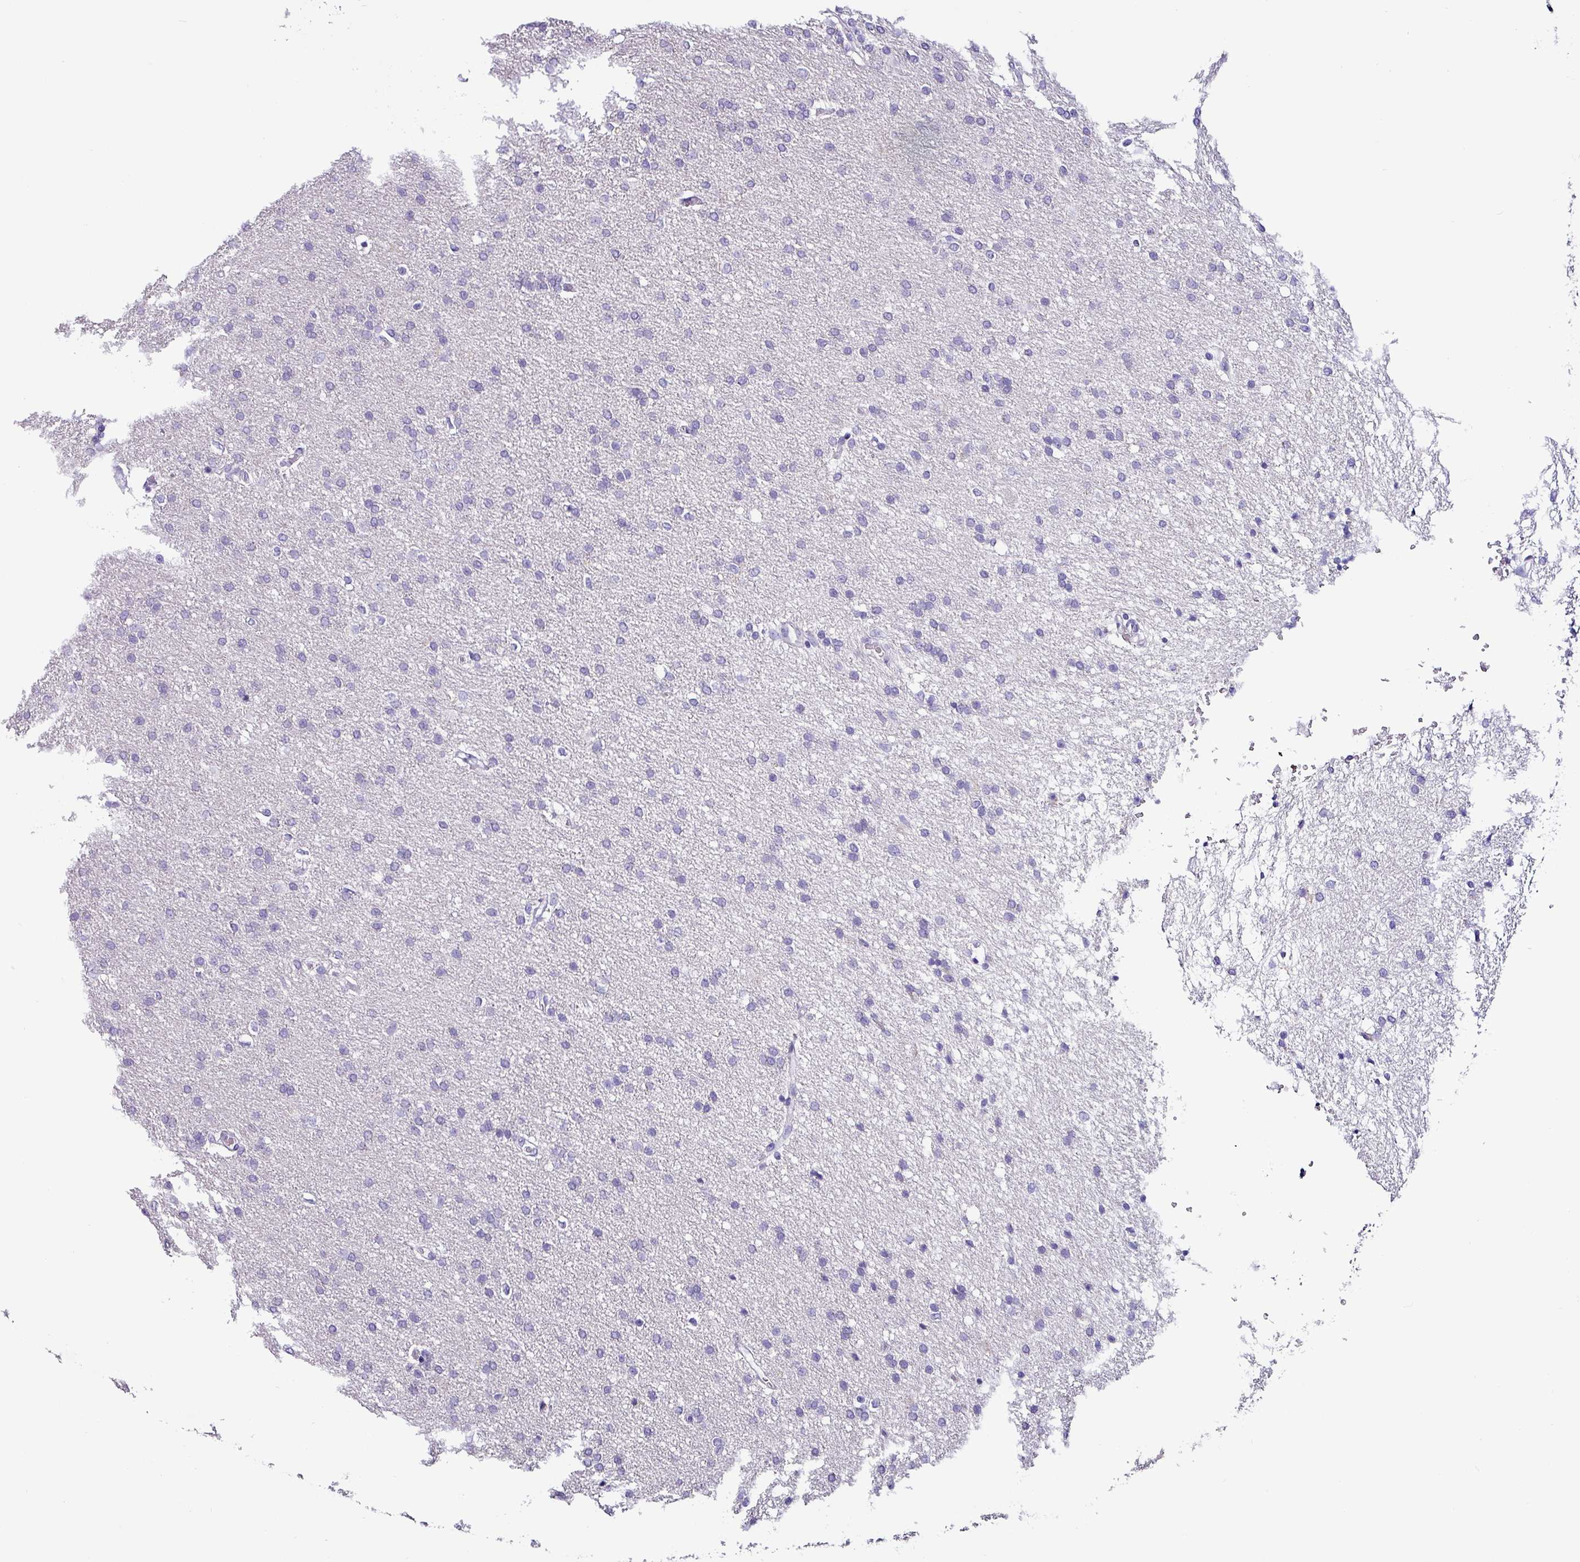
{"staining": {"intensity": "negative", "quantity": "none", "location": "none"}, "tissue": "glioma", "cell_type": "Tumor cells", "image_type": "cancer", "snomed": [{"axis": "morphology", "description": "Glioma, malignant, High grade"}, {"axis": "topography", "description": "Brain"}], "caption": "The image displays no significant positivity in tumor cells of glioma.", "gene": "NAPSA", "patient": {"sex": "male", "age": 72}}